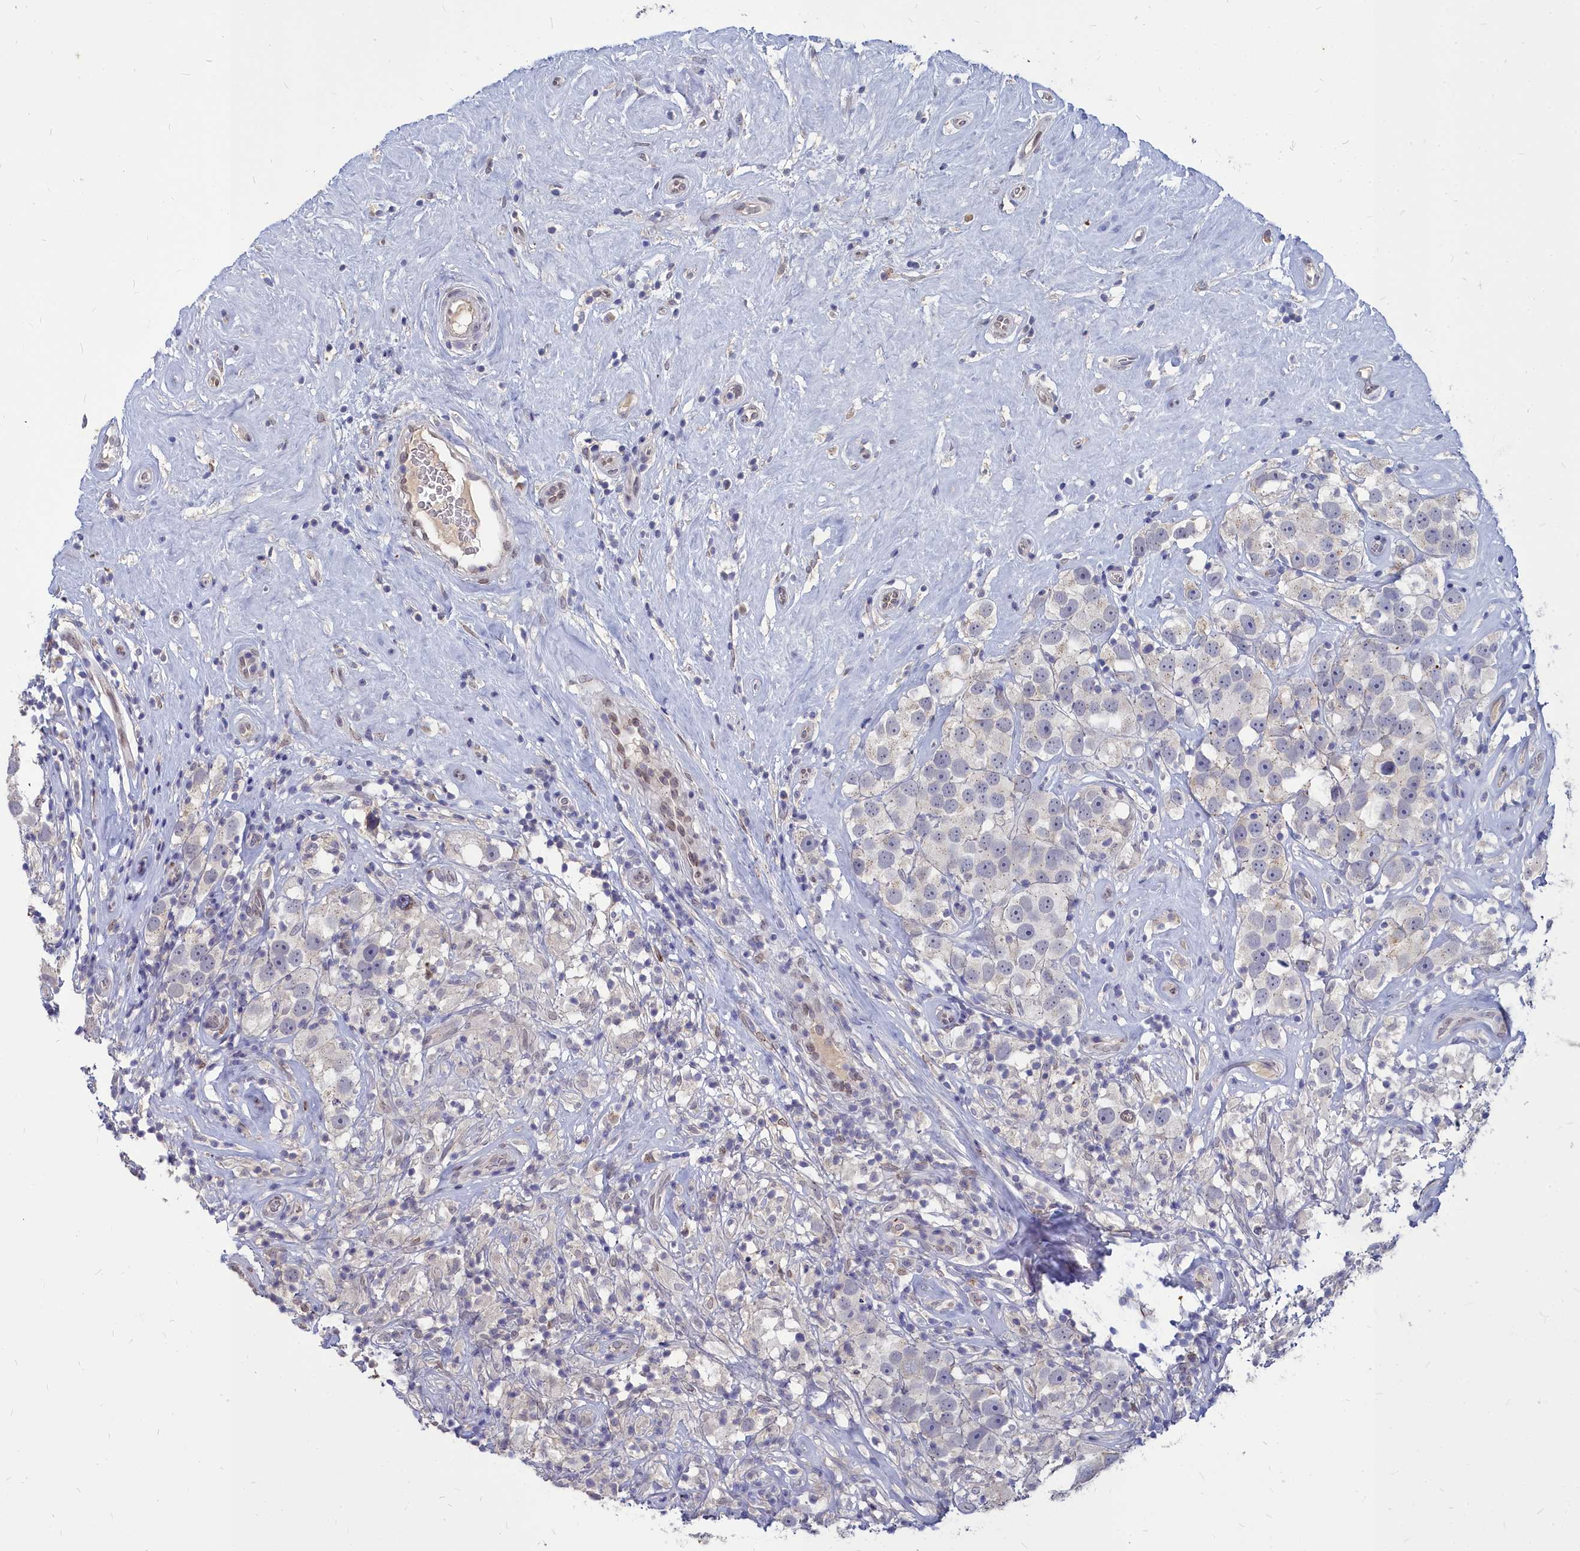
{"staining": {"intensity": "weak", "quantity": "<25%", "location": "cytoplasmic/membranous"}, "tissue": "testis cancer", "cell_type": "Tumor cells", "image_type": "cancer", "snomed": [{"axis": "morphology", "description": "Seminoma, NOS"}, {"axis": "topography", "description": "Testis"}], "caption": "This is a micrograph of immunohistochemistry staining of seminoma (testis), which shows no expression in tumor cells.", "gene": "NOXA1", "patient": {"sex": "male", "age": 49}}